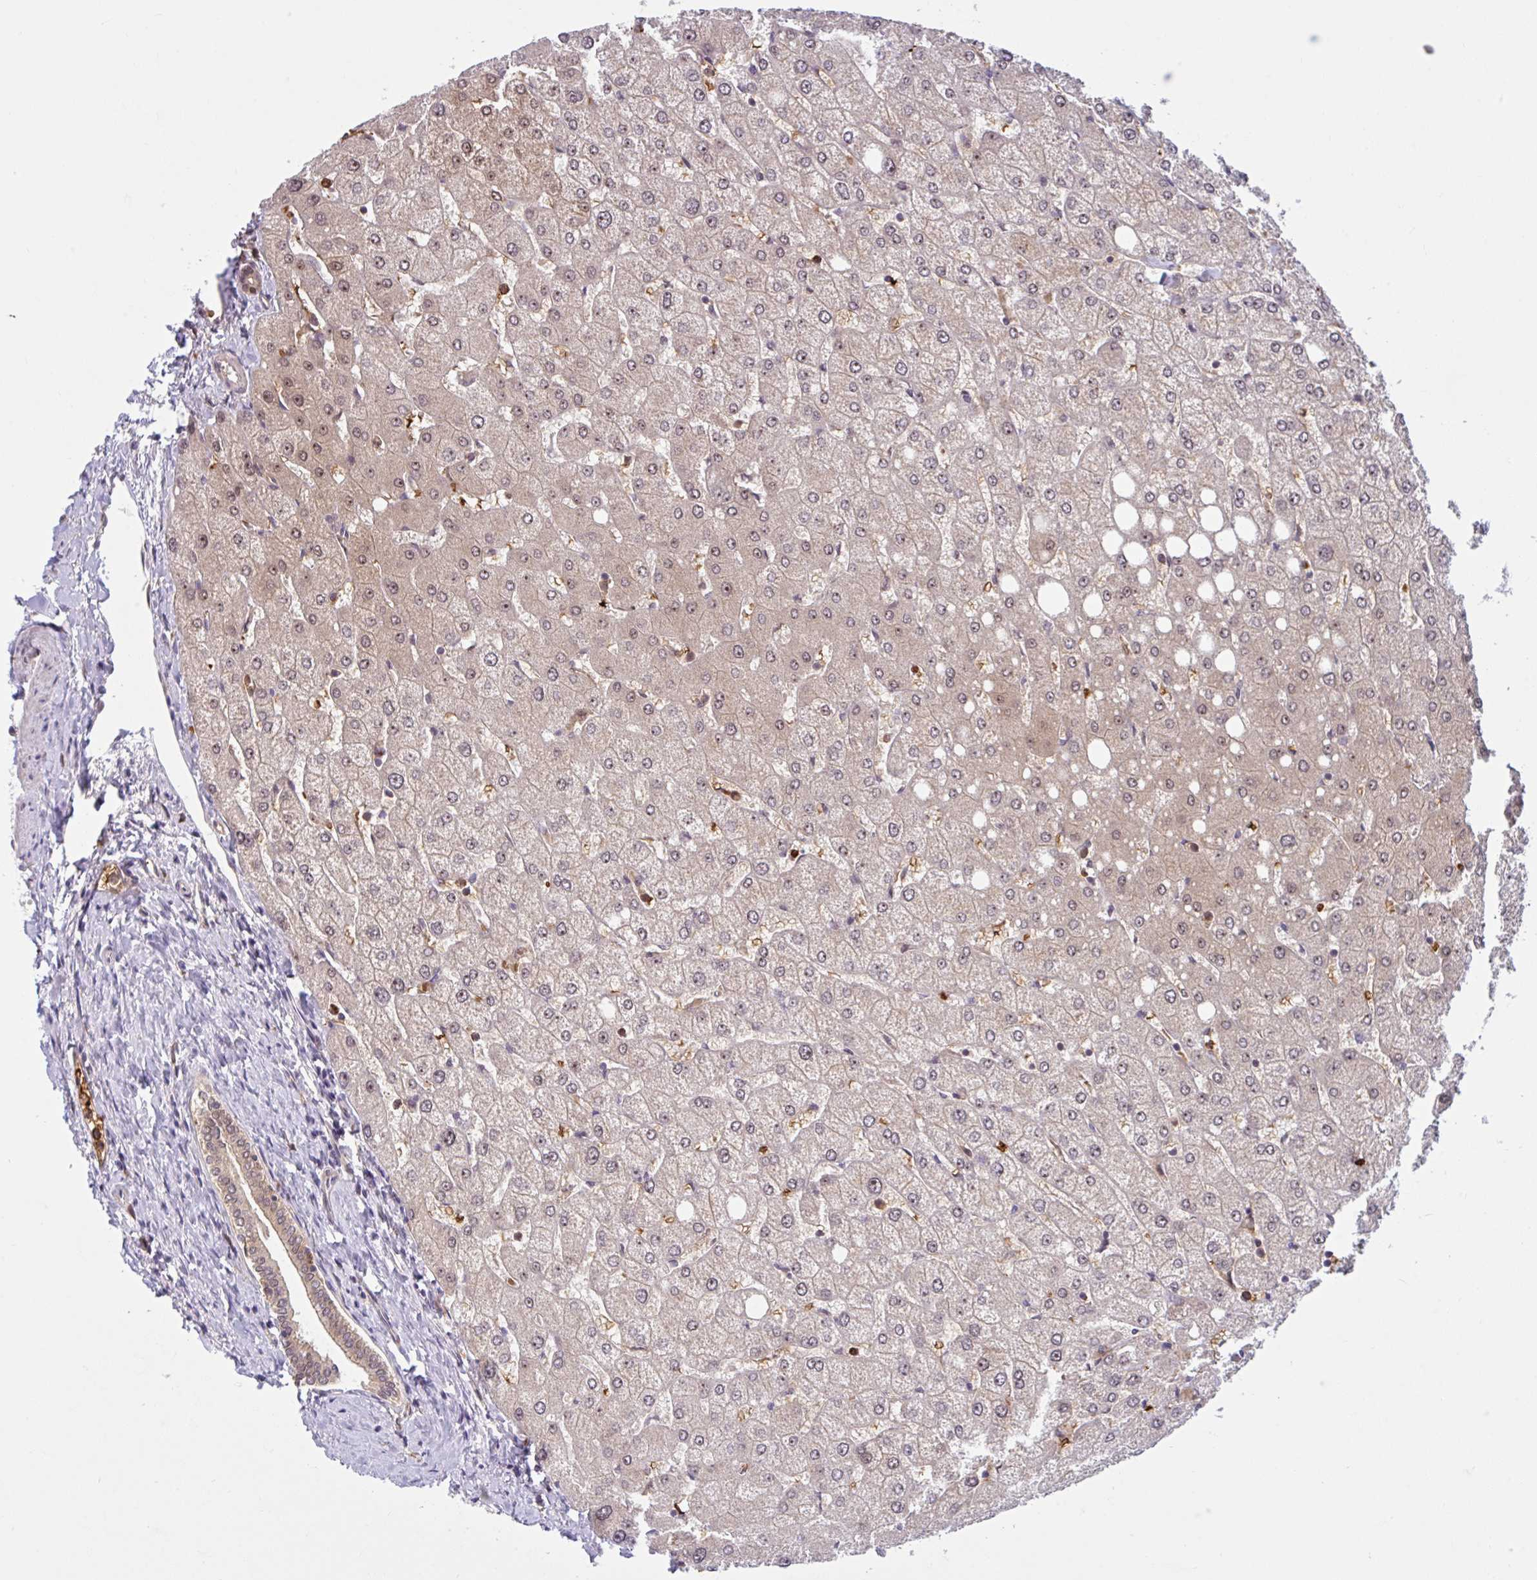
{"staining": {"intensity": "weak", "quantity": "25%-75%", "location": "cytoplasmic/membranous"}, "tissue": "liver", "cell_type": "Cholangiocytes", "image_type": "normal", "snomed": [{"axis": "morphology", "description": "Normal tissue, NOS"}, {"axis": "topography", "description": "Liver"}], "caption": "A brown stain labels weak cytoplasmic/membranous expression of a protein in cholangiocytes of benign human liver. The protein is stained brown, and the nuclei are stained in blue (DAB IHC with brightfield microscopy, high magnification).", "gene": "HMBS", "patient": {"sex": "female", "age": 54}}